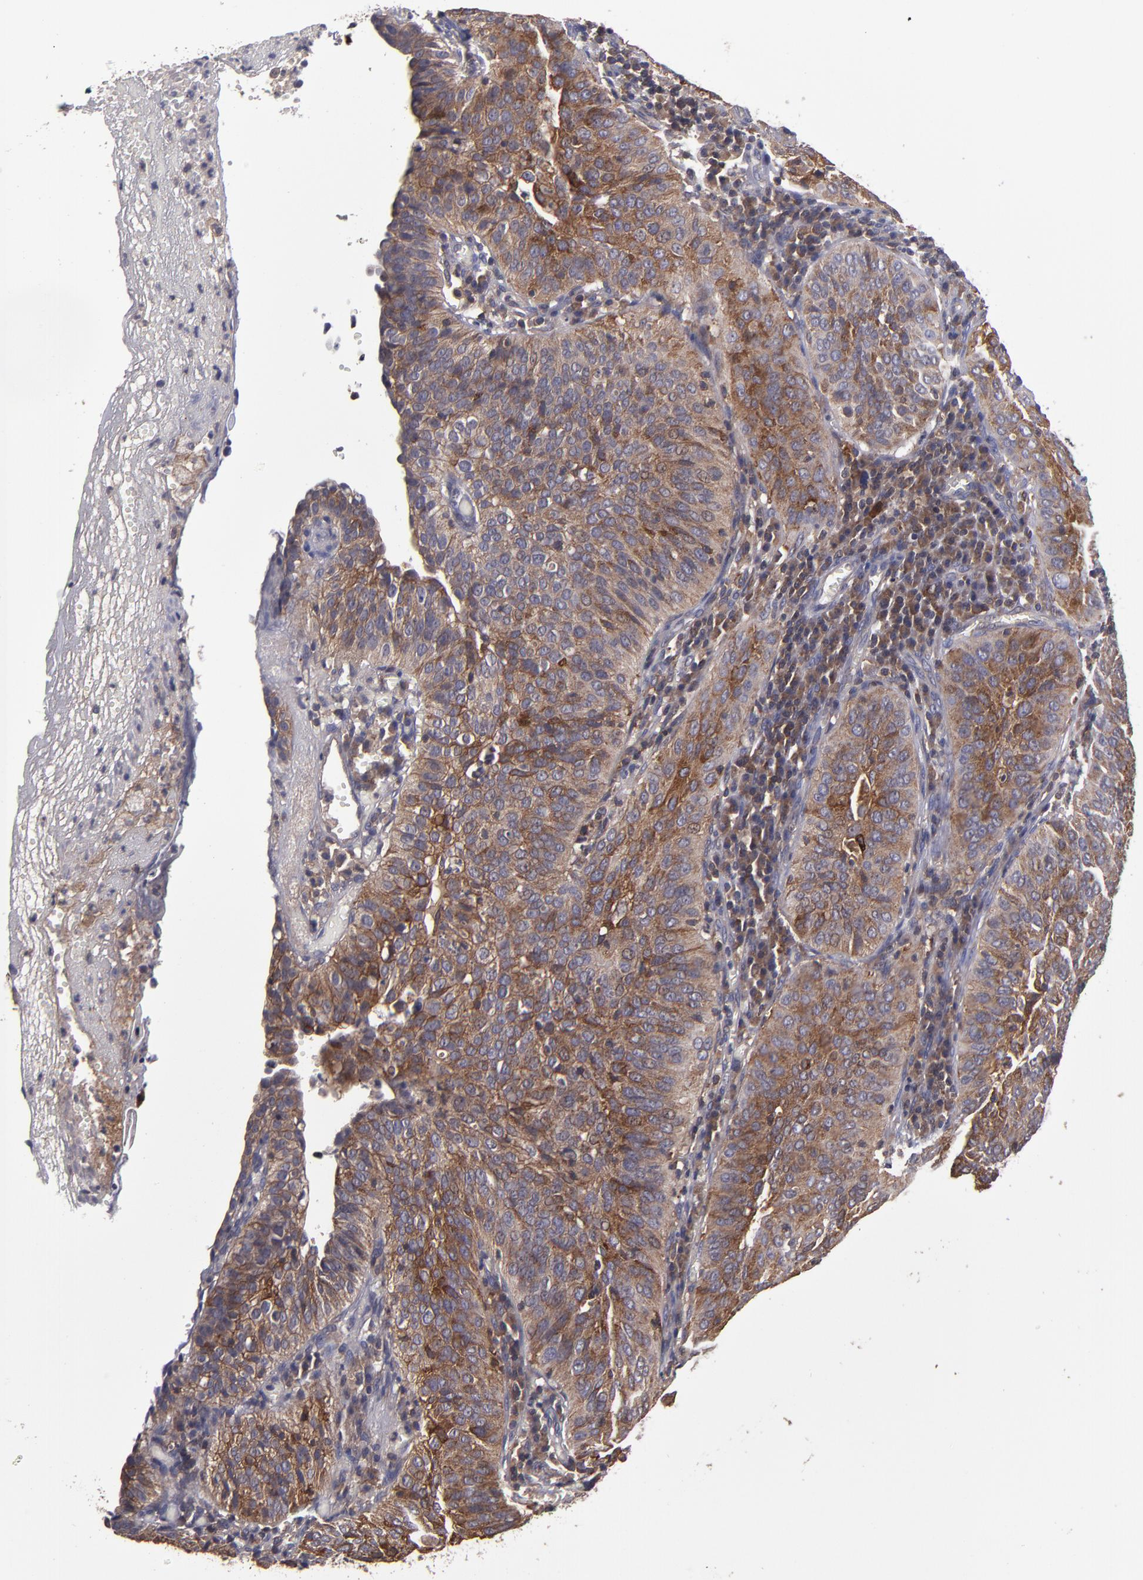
{"staining": {"intensity": "strong", "quantity": ">75%", "location": "cytoplasmic/membranous"}, "tissue": "cervical cancer", "cell_type": "Tumor cells", "image_type": "cancer", "snomed": [{"axis": "morphology", "description": "Squamous cell carcinoma, NOS"}, {"axis": "topography", "description": "Cervix"}], "caption": "Tumor cells reveal high levels of strong cytoplasmic/membranous expression in approximately >75% of cells in squamous cell carcinoma (cervical).", "gene": "NF2", "patient": {"sex": "female", "age": 39}}